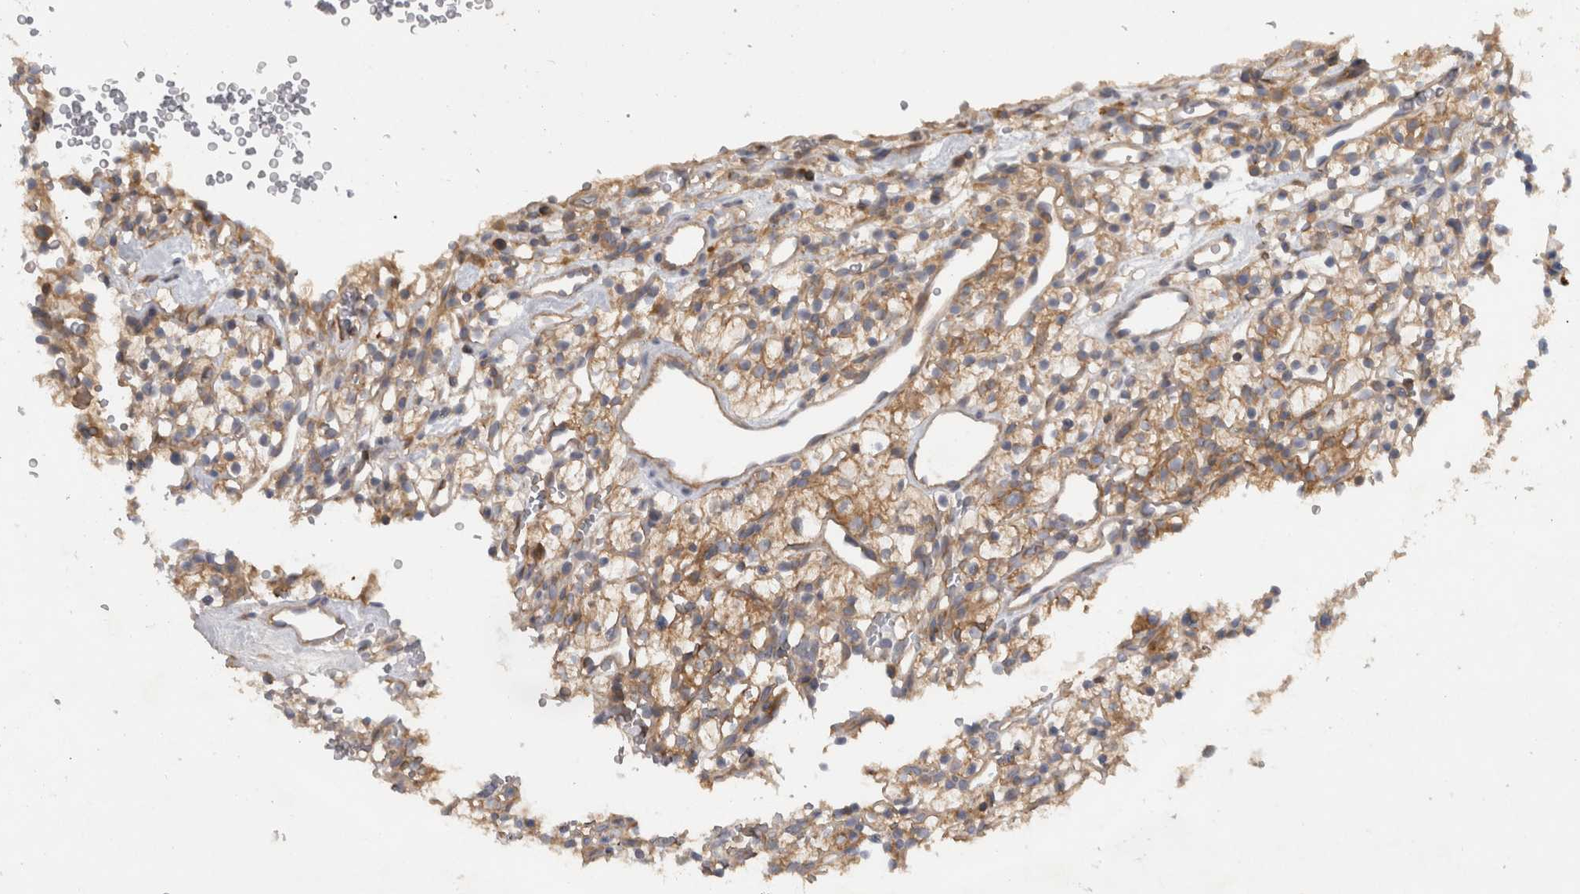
{"staining": {"intensity": "moderate", "quantity": ">75%", "location": "cytoplasmic/membranous"}, "tissue": "renal cancer", "cell_type": "Tumor cells", "image_type": "cancer", "snomed": [{"axis": "morphology", "description": "Adenocarcinoma, NOS"}, {"axis": "topography", "description": "Kidney"}], "caption": "Immunohistochemistry (DAB) staining of human renal adenocarcinoma demonstrates moderate cytoplasmic/membranous protein positivity in about >75% of tumor cells.", "gene": "SCARA5", "patient": {"sex": "female", "age": 57}}